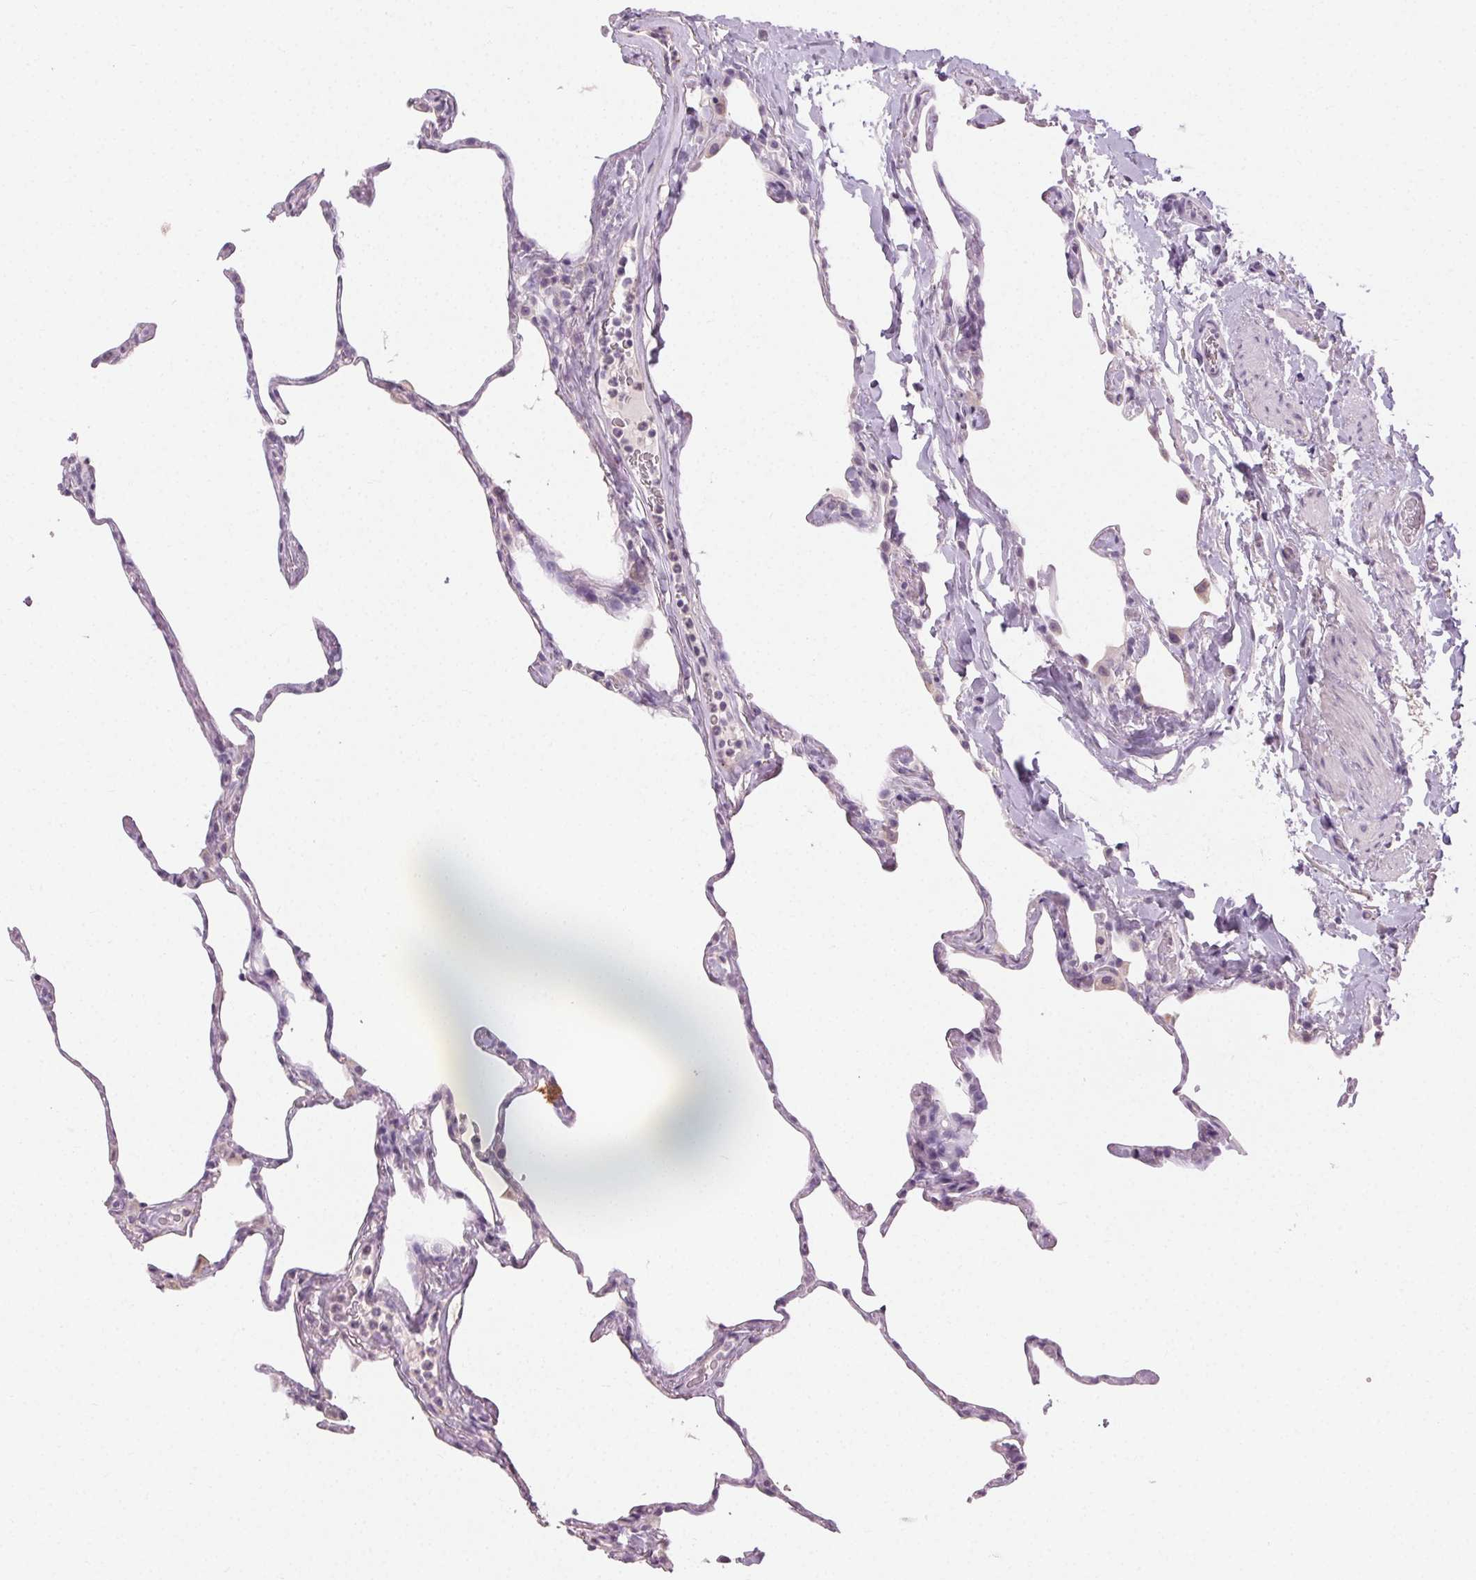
{"staining": {"intensity": "negative", "quantity": "none", "location": "none"}, "tissue": "lung", "cell_type": "Alveolar cells", "image_type": "normal", "snomed": [{"axis": "morphology", "description": "Normal tissue, NOS"}, {"axis": "topography", "description": "Lung"}], "caption": "Immunohistochemistry of benign lung displays no staining in alveolar cells. (DAB immunohistochemistry (IHC), high magnification).", "gene": "CLTRN", "patient": {"sex": "male", "age": 65}}